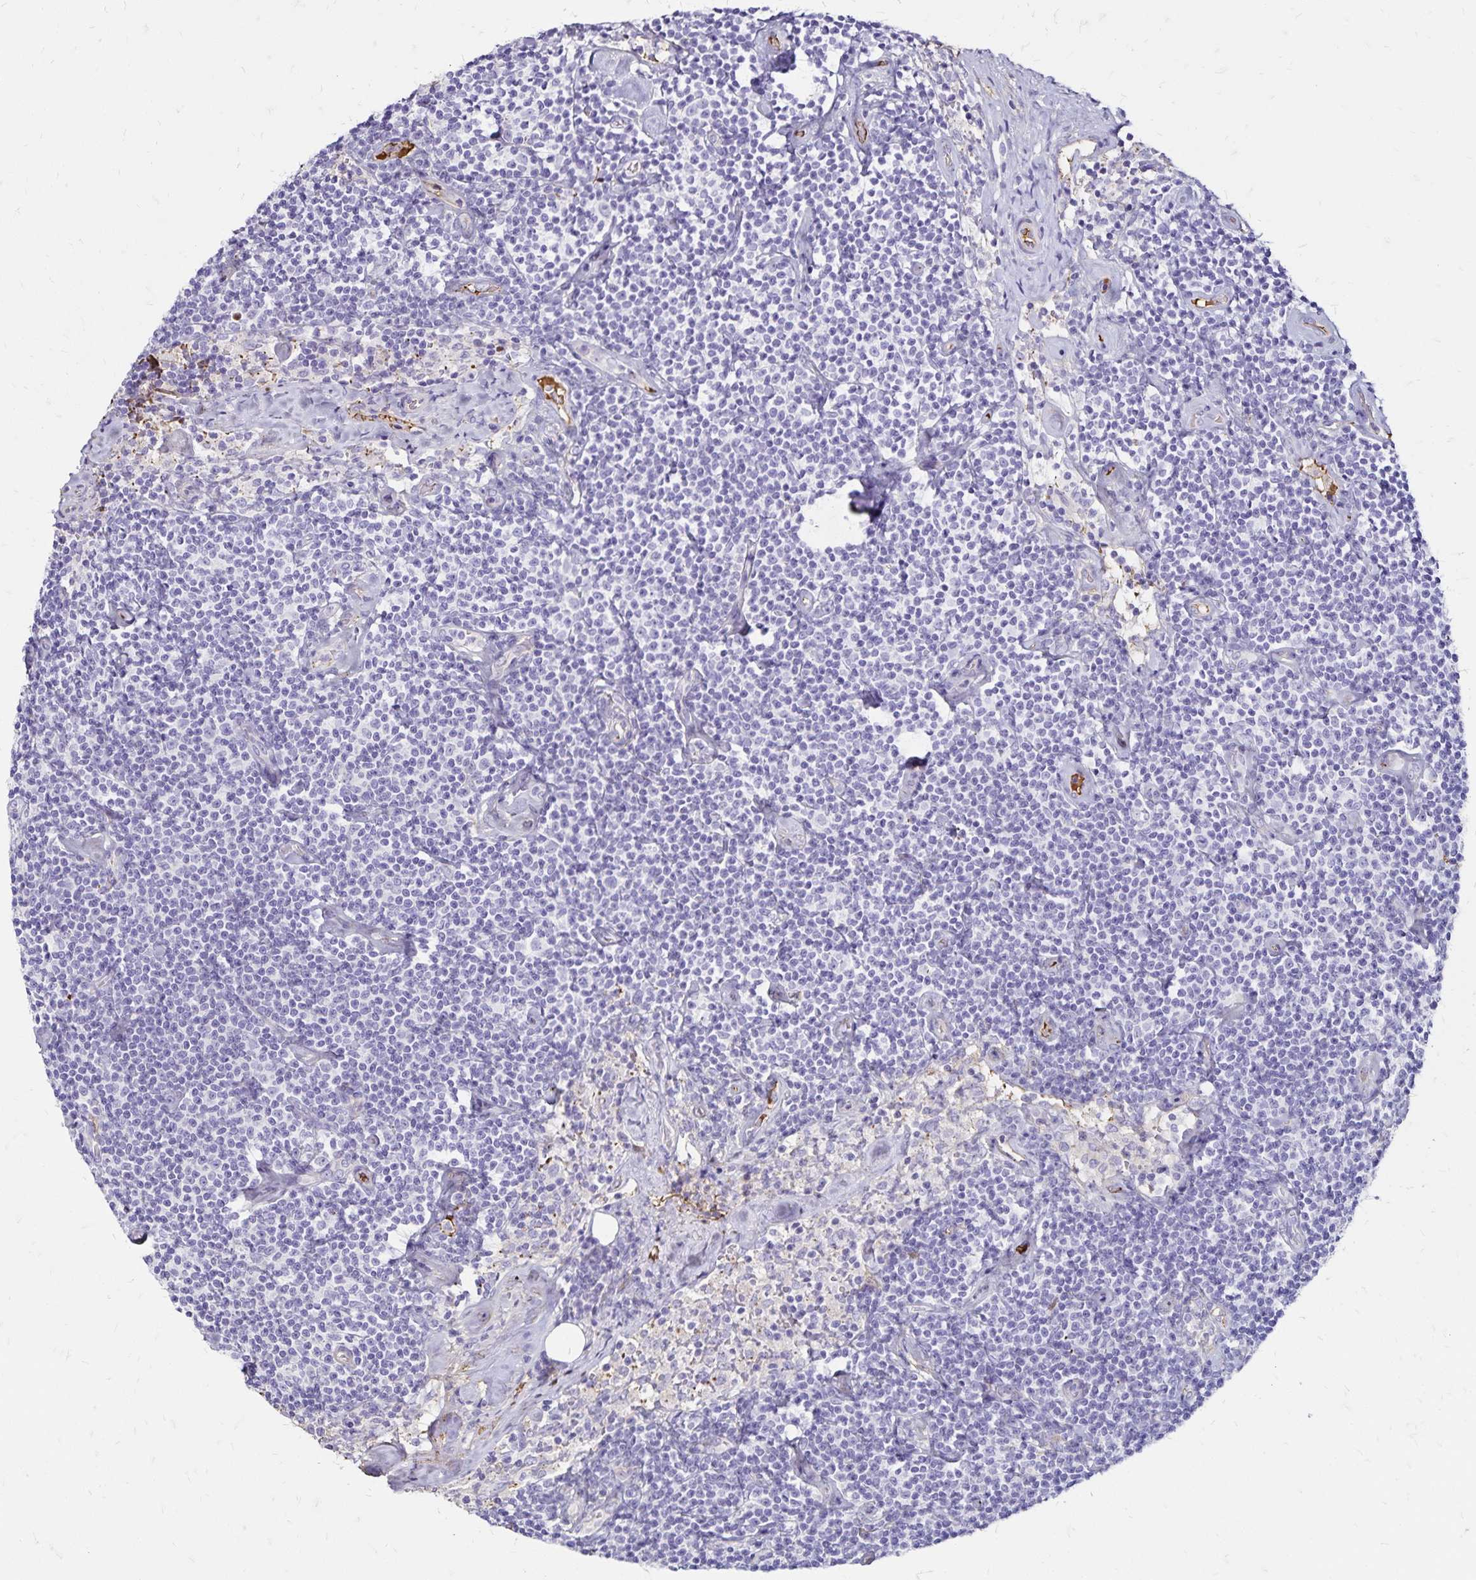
{"staining": {"intensity": "negative", "quantity": "none", "location": "none"}, "tissue": "lymphoma", "cell_type": "Tumor cells", "image_type": "cancer", "snomed": [{"axis": "morphology", "description": "Malignant lymphoma, non-Hodgkin's type, Low grade"}, {"axis": "topography", "description": "Lymph node"}], "caption": "This is an IHC image of human lymphoma. There is no positivity in tumor cells.", "gene": "KISS1", "patient": {"sex": "male", "age": 81}}